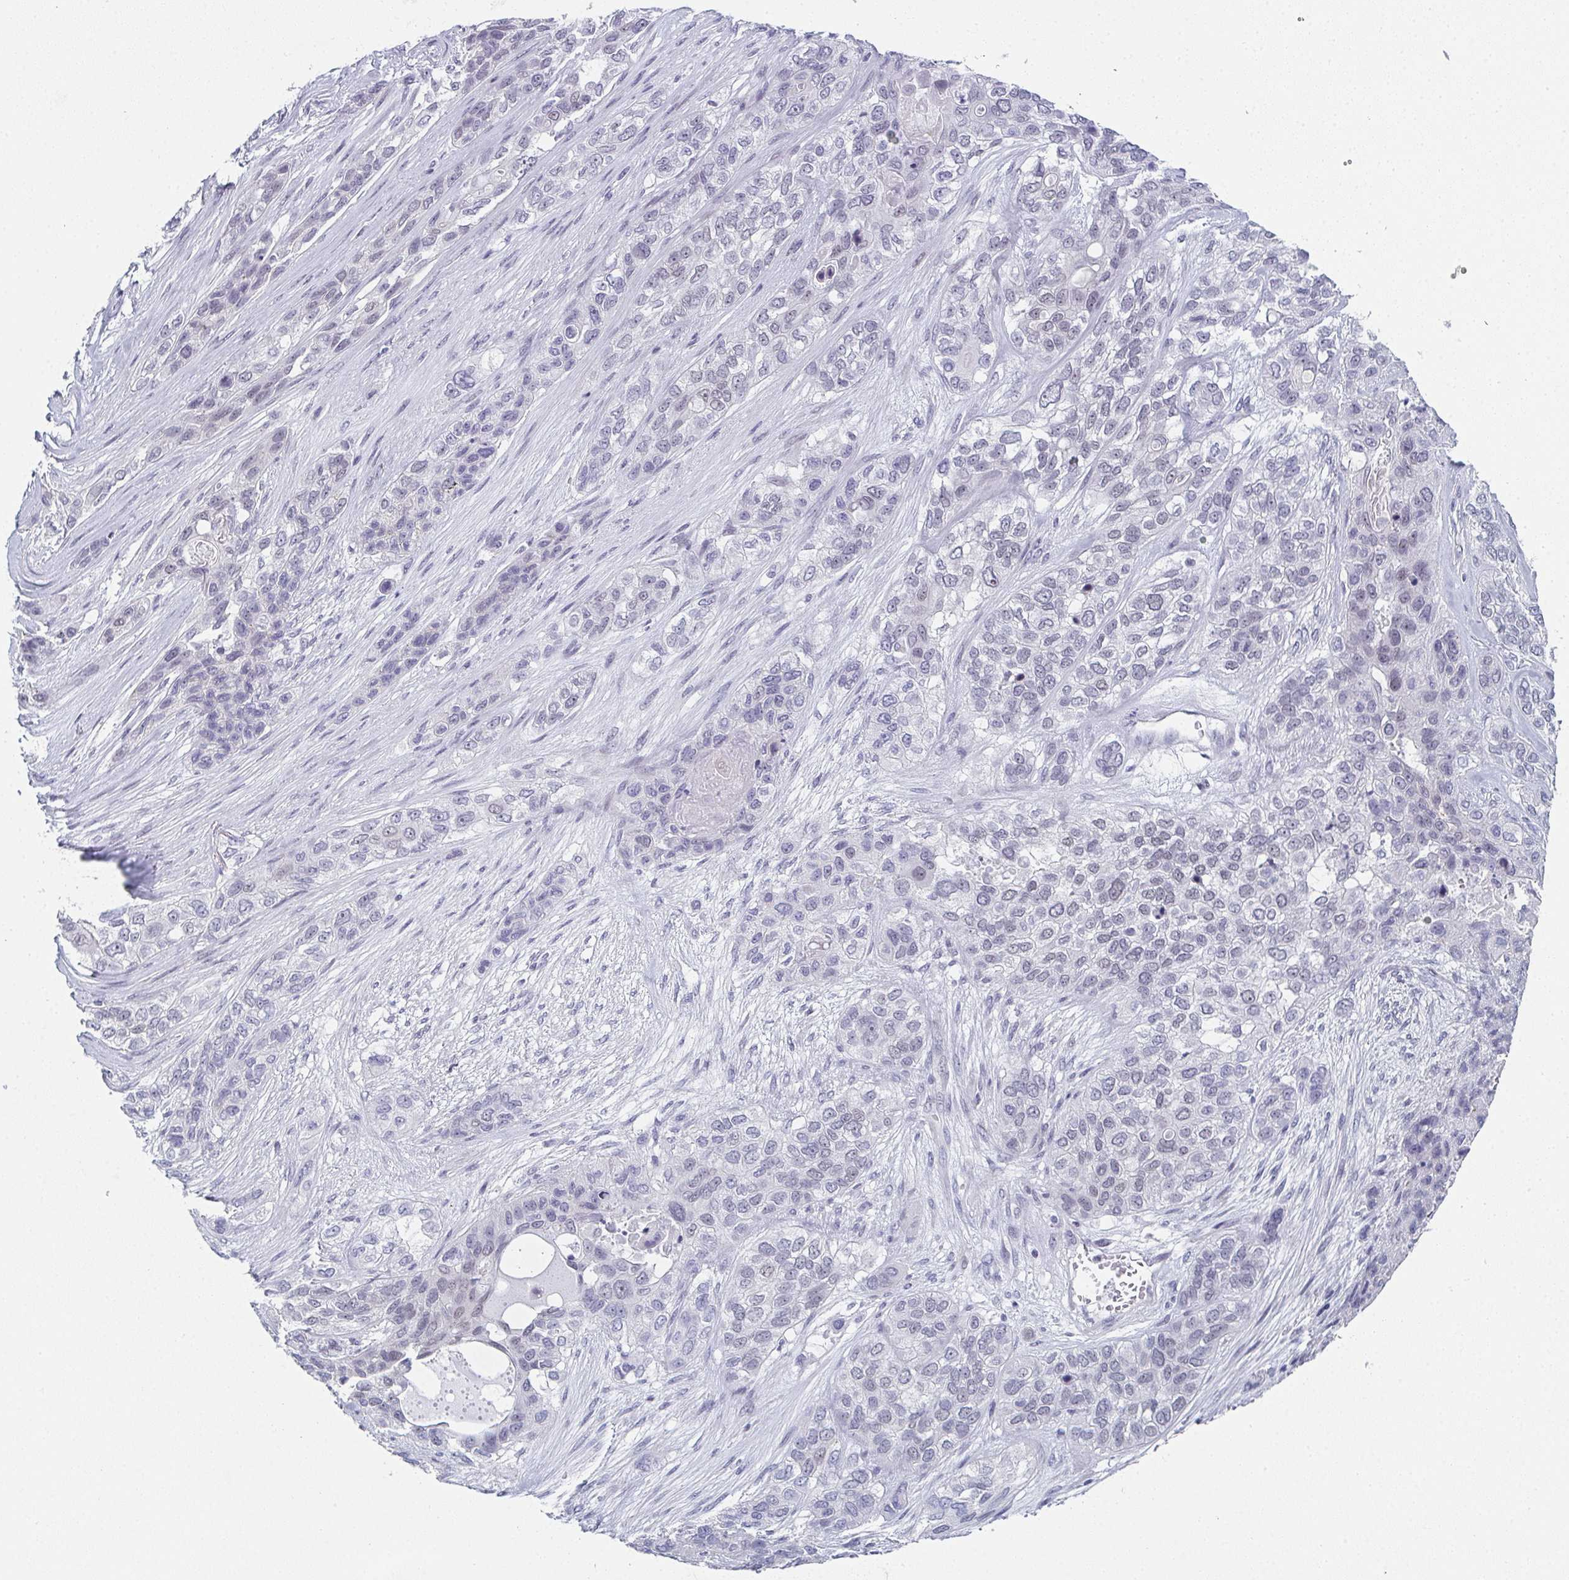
{"staining": {"intensity": "negative", "quantity": "none", "location": "none"}, "tissue": "lung cancer", "cell_type": "Tumor cells", "image_type": "cancer", "snomed": [{"axis": "morphology", "description": "Squamous cell carcinoma, NOS"}, {"axis": "topography", "description": "Lung"}], "caption": "This is an IHC micrograph of lung cancer. There is no expression in tumor cells.", "gene": "PYCR3", "patient": {"sex": "female", "age": 70}}